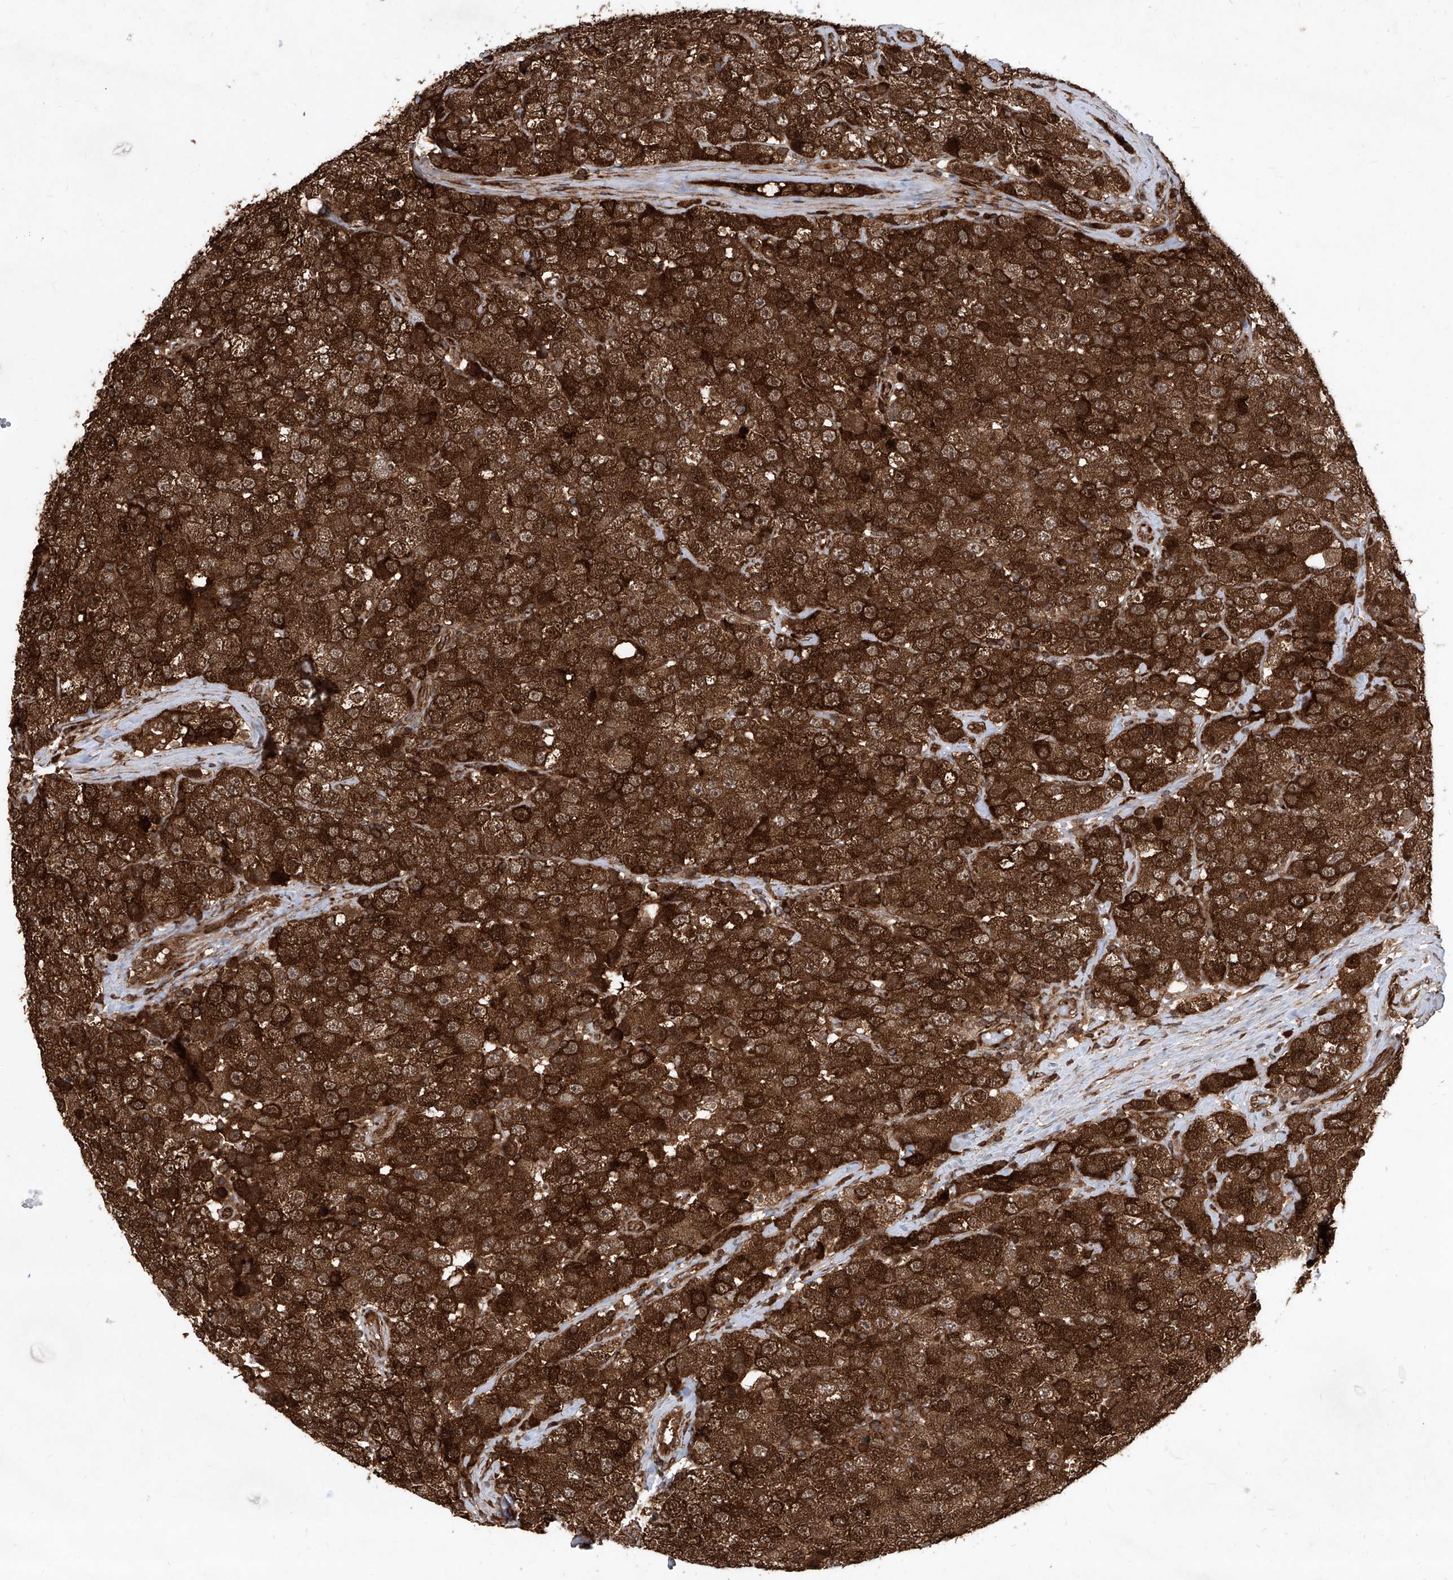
{"staining": {"intensity": "strong", "quantity": ">75%", "location": "cytoplasmic/membranous,nuclear"}, "tissue": "testis cancer", "cell_type": "Tumor cells", "image_type": "cancer", "snomed": [{"axis": "morphology", "description": "Seminoma, NOS"}, {"axis": "topography", "description": "Testis"}], "caption": "Brown immunohistochemical staining in seminoma (testis) demonstrates strong cytoplasmic/membranous and nuclear positivity in about >75% of tumor cells. Nuclei are stained in blue.", "gene": "MAGED2", "patient": {"sex": "male", "age": 28}}